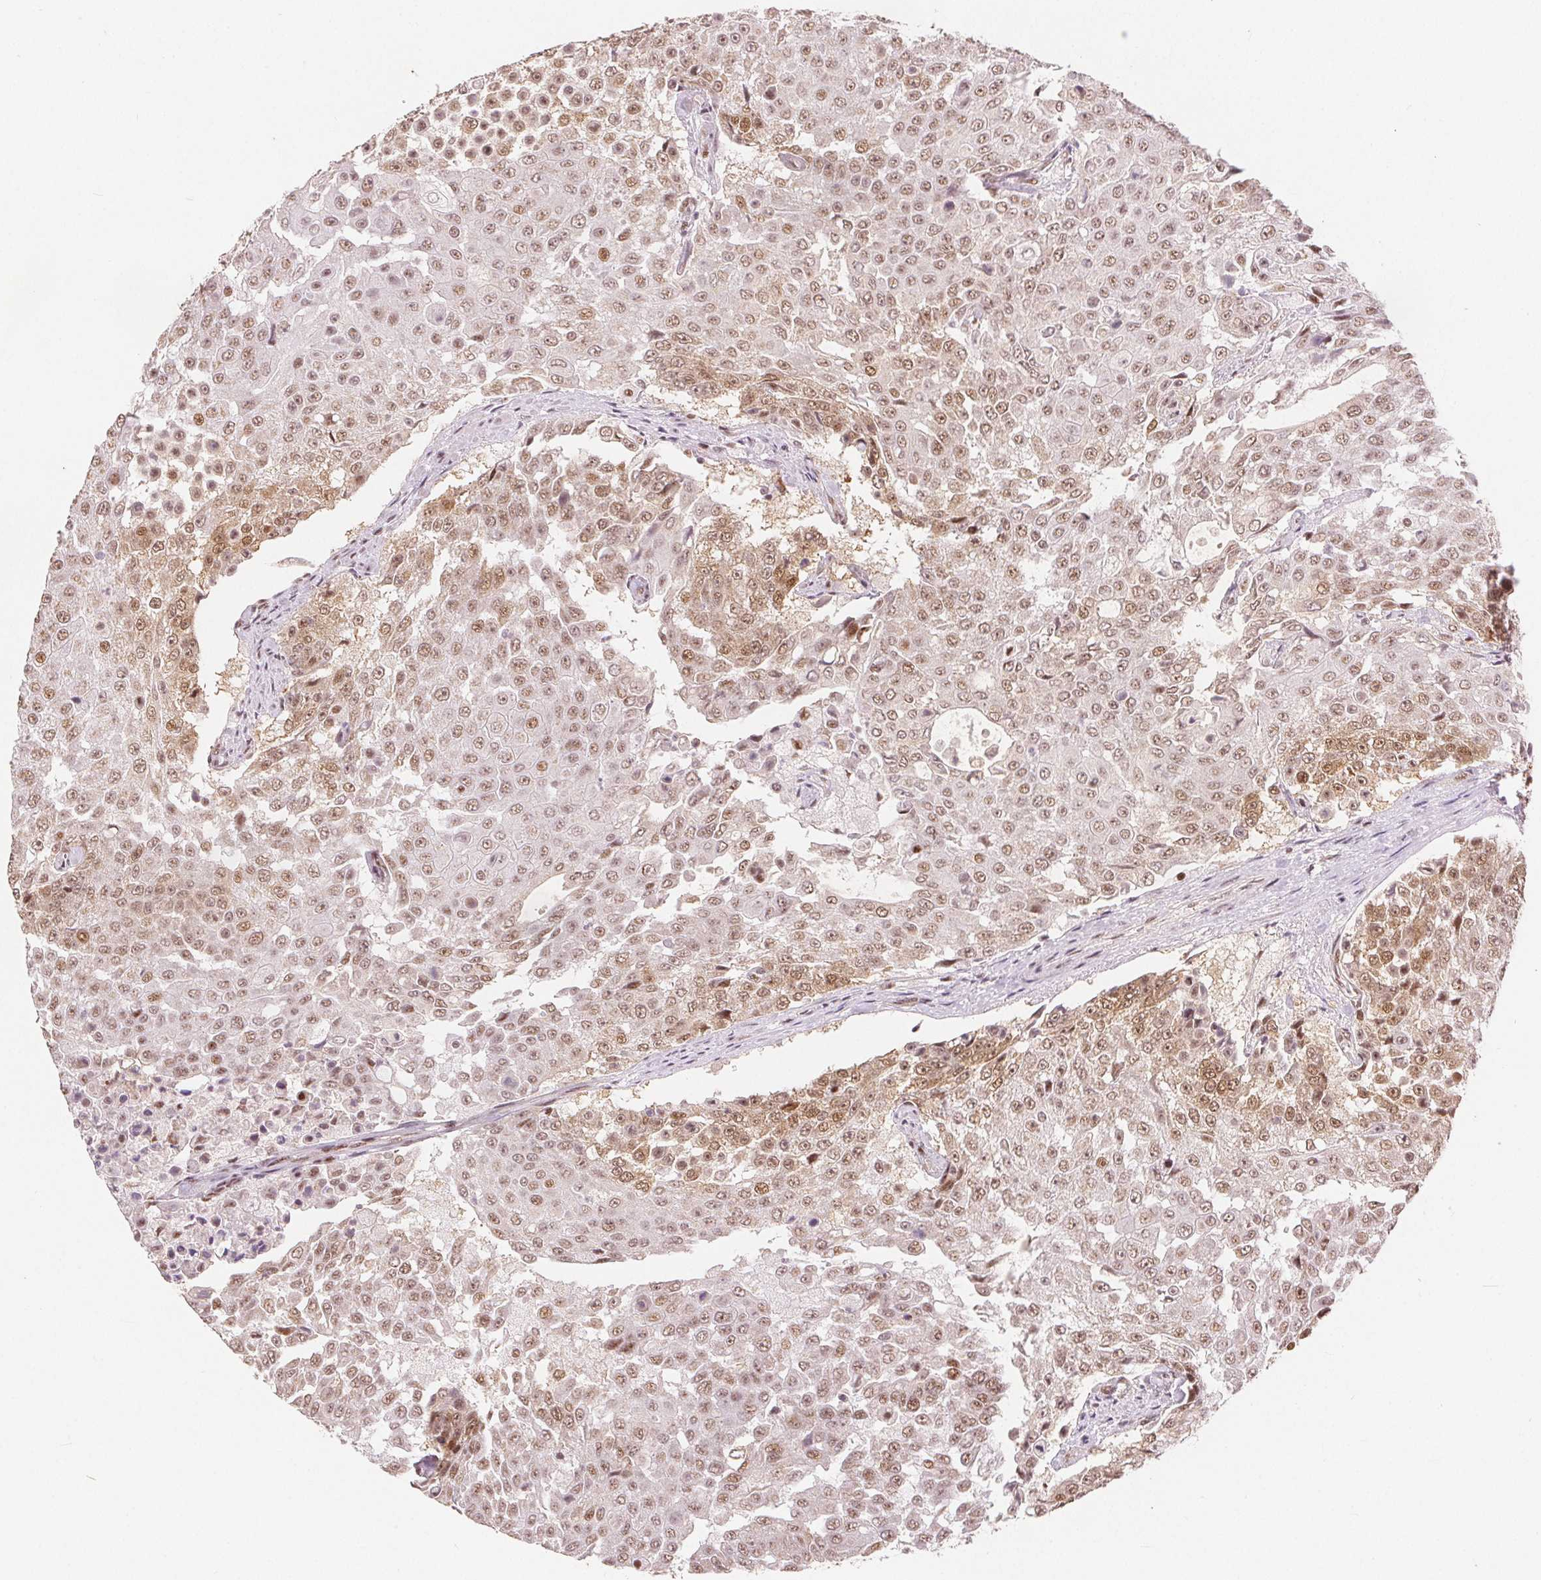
{"staining": {"intensity": "moderate", "quantity": ">75%", "location": "nuclear"}, "tissue": "urothelial cancer", "cell_type": "Tumor cells", "image_type": "cancer", "snomed": [{"axis": "morphology", "description": "Urothelial carcinoma, High grade"}, {"axis": "topography", "description": "Urinary bladder"}], "caption": "This histopathology image displays high-grade urothelial carcinoma stained with IHC to label a protein in brown. The nuclear of tumor cells show moderate positivity for the protein. Nuclei are counter-stained blue.", "gene": "ZNF703", "patient": {"sex": "female", "age": 63}}